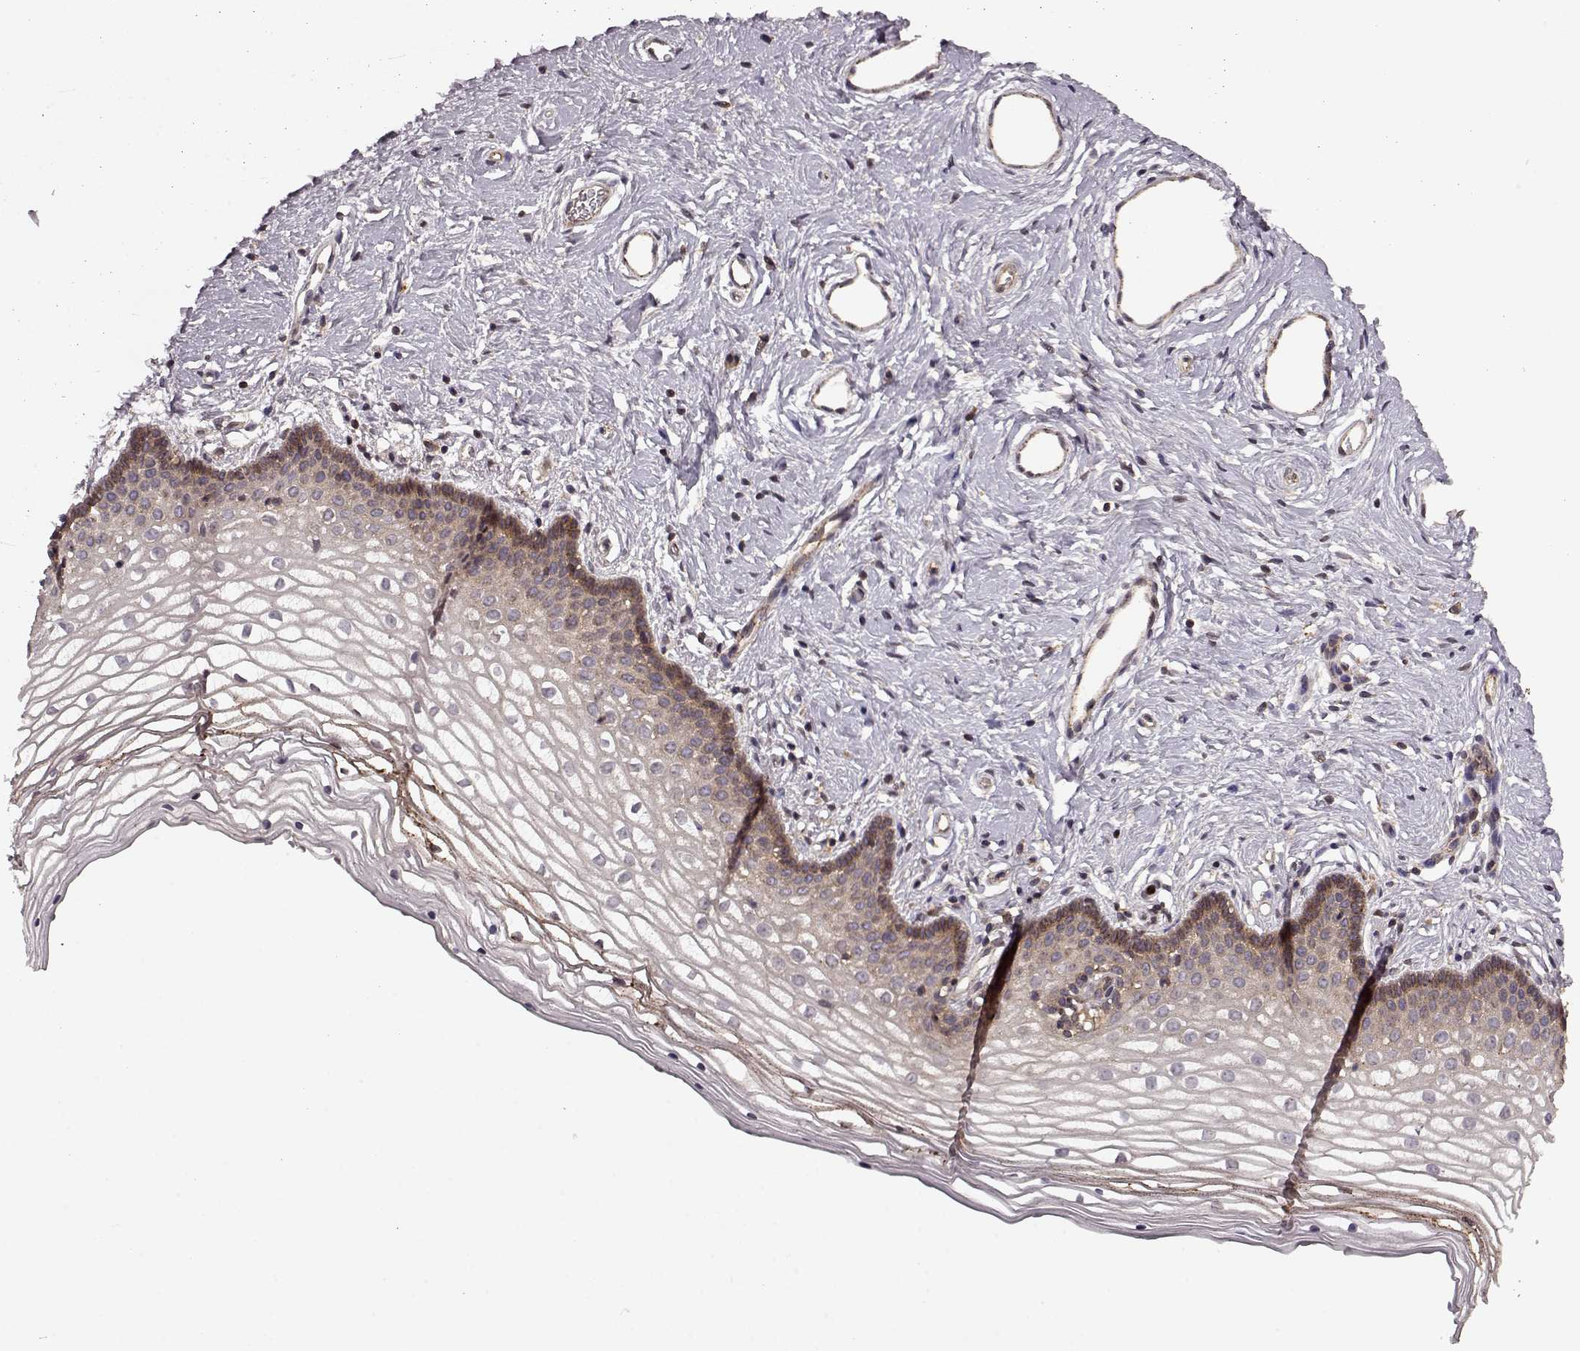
{"staining": {"intensity": "moderate", "quantity": "<25%", "location": "cytoplasmic/membranous"}, "tissue": "vagina", "cell_type": "Squamous epithelial cells", "image_type": "normal", "snomed": [{"axis": "morphology", "description": "Normal tissue, NOS"}, {"axis": "topography", "description": "Vagina"}], "caption": "Protein staining of normal vagina exhibits moderate cytoplasmic/membranous expression in about <25% of squamous epithelial cells. (DAB IHC, brown staining for protein, blue staining for nuclei).", "gene": "IFRD2", "patient": {"sex": "female", "age": 36}}